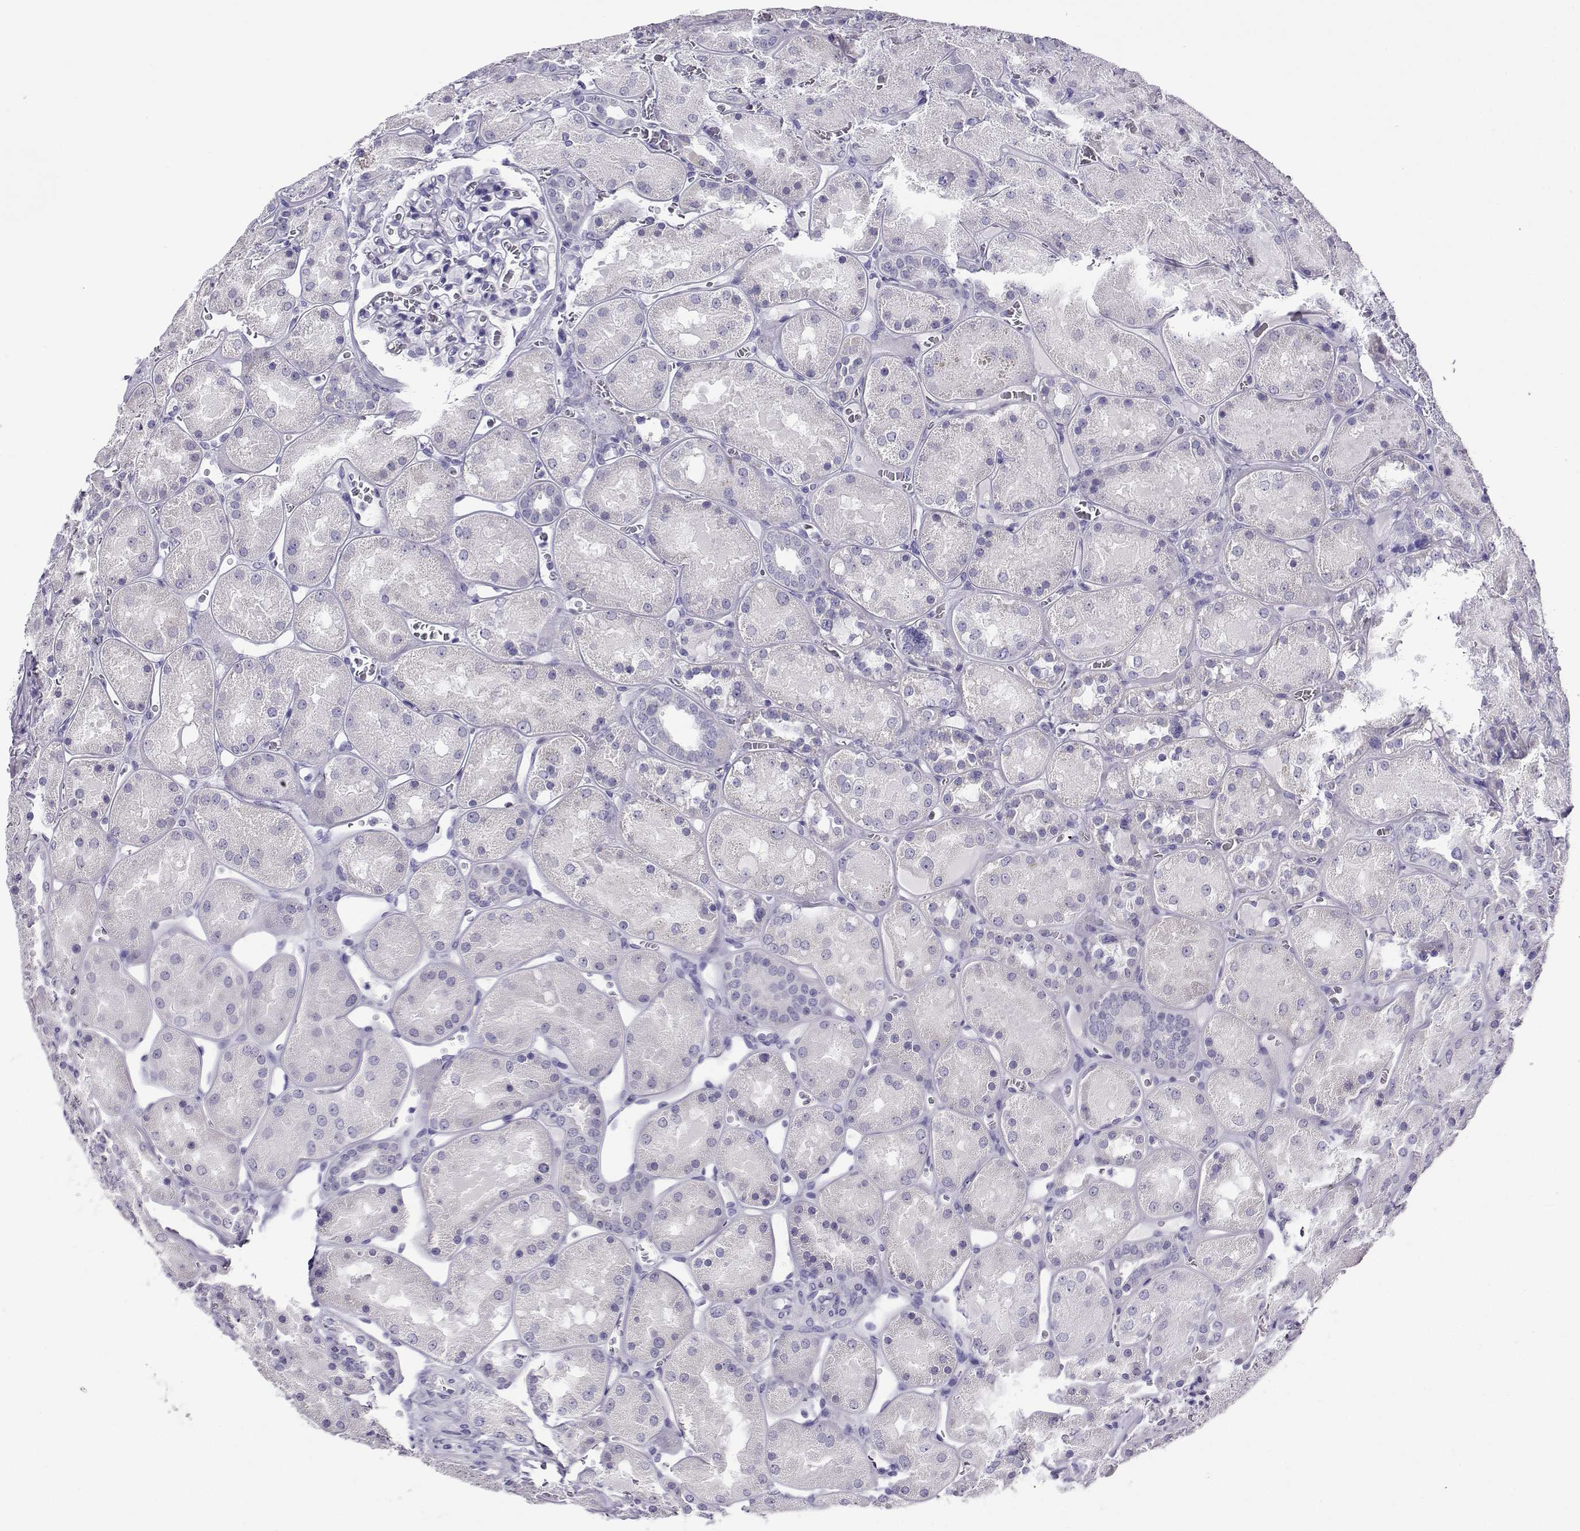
{"staining": {"intensity": "negative", "quantity": "none", "location": "none"}, "tissue": "kidney", "cell_type": "Cells in glomeruli", "image_type": "normal", "snomed": [{"axis": "morphology", "description": "Normal tissue, NOS"}, {"axis": "topography", "description": "Kidney"}], "caption": "This is a image of immunohistochemistry staining of benign kidney, which shows no positivity in cells in glomeruli. (Brightfield microscopy of DAB (3,3'-diaminobenzidine) immunohistochemistry at high magnification).", "gene": "CABS1", "patient": {"sex": "male", "age": 73}}